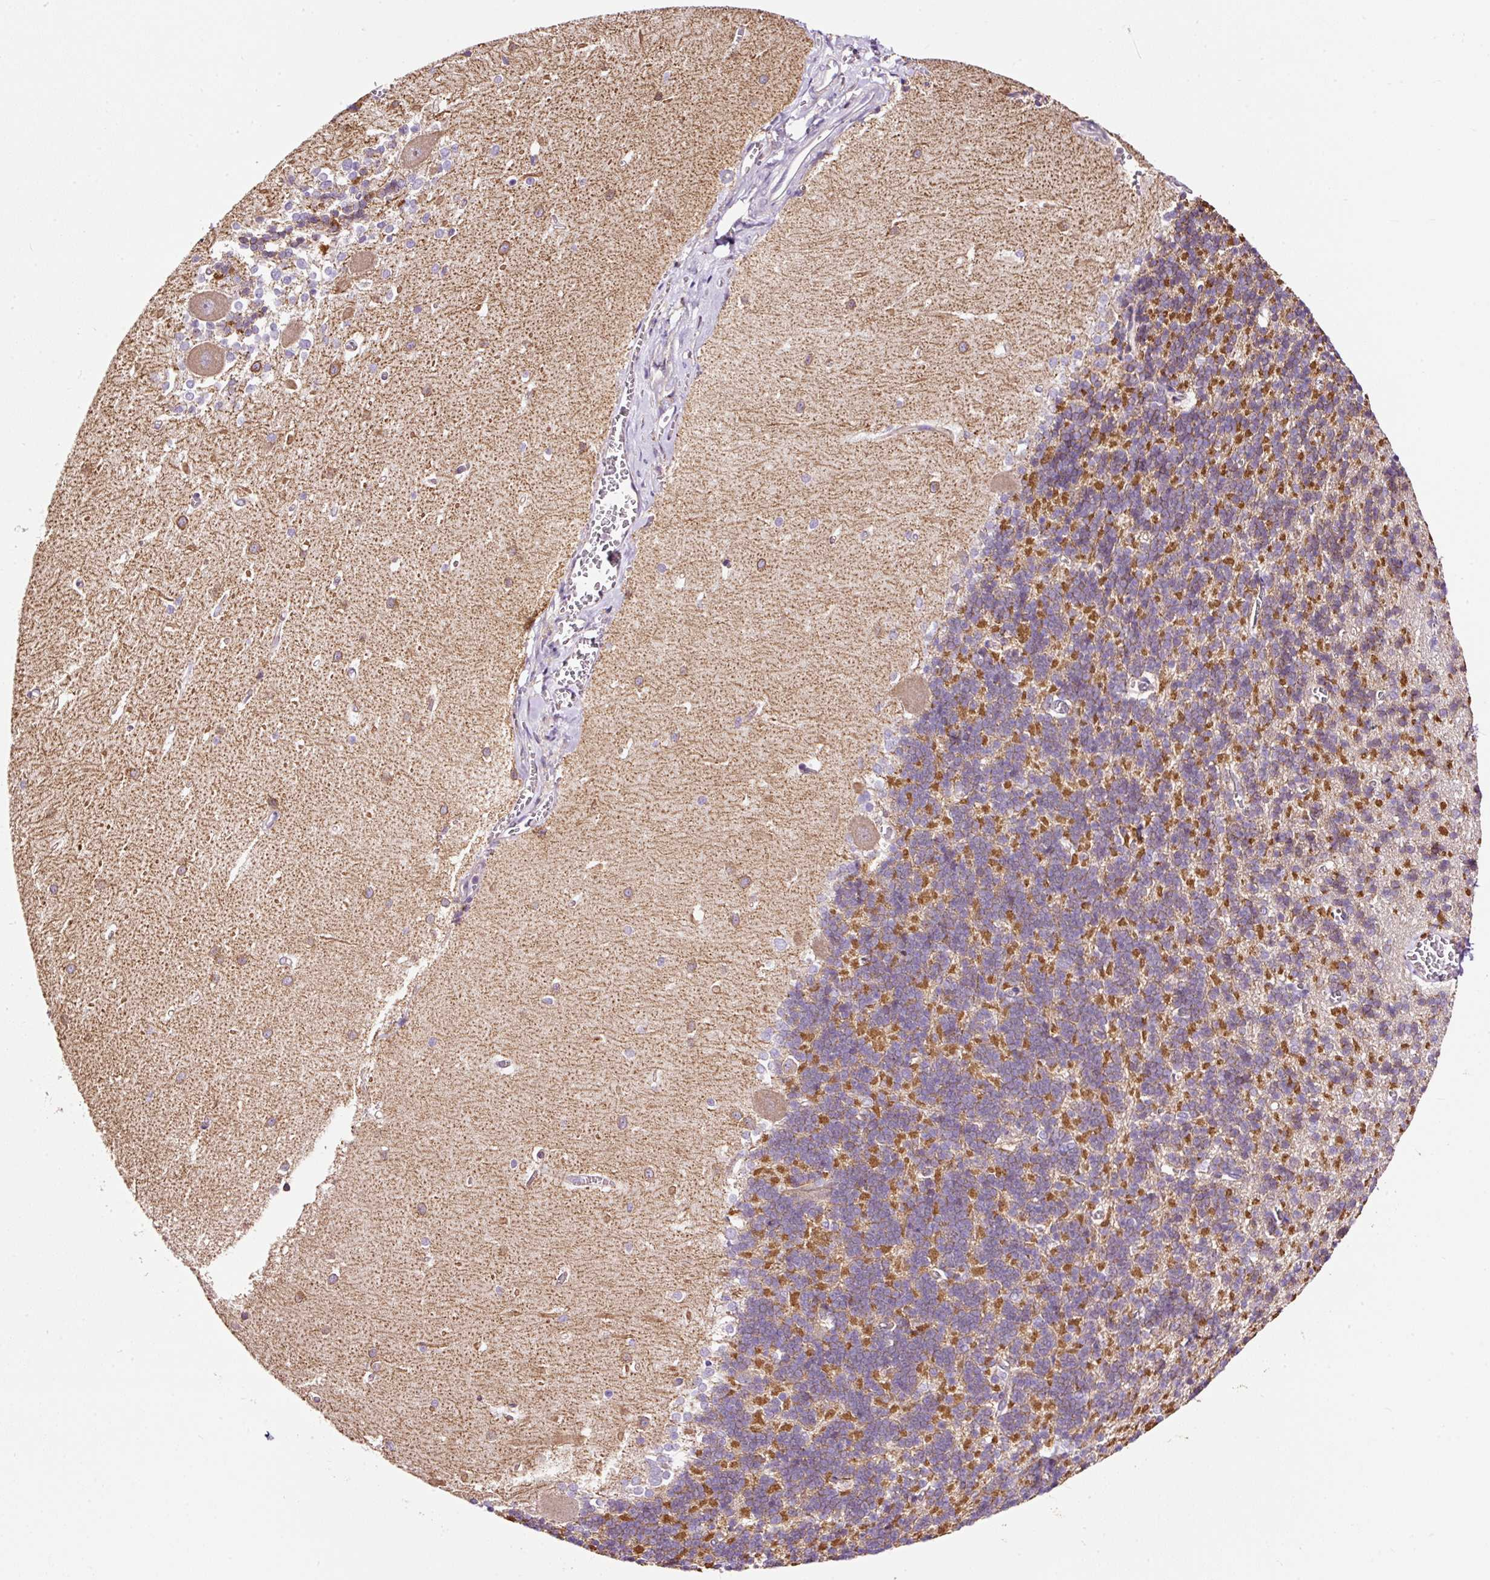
{"staining": {"intensity": "moderate", "quantity": ">75%", "location": "cytoplasmic/membranous"}, "tissue": "cerebellum", "cell_type": "Cells in granular layer", "image_type": "normal", "snomed": [{"axis": "morphology", "description": "Normal tissue, NOS"}, {"axis": "topography", "description": "Cerebellum"}], "caption": "Protein staining demonstrates moderate cytoplasmic/membranous positivity in approximately >75% of cells in granular layer in unremarkable cerebellum.", "gene": "BOLA3", "patient": {"sex": "male", "age": 37}}